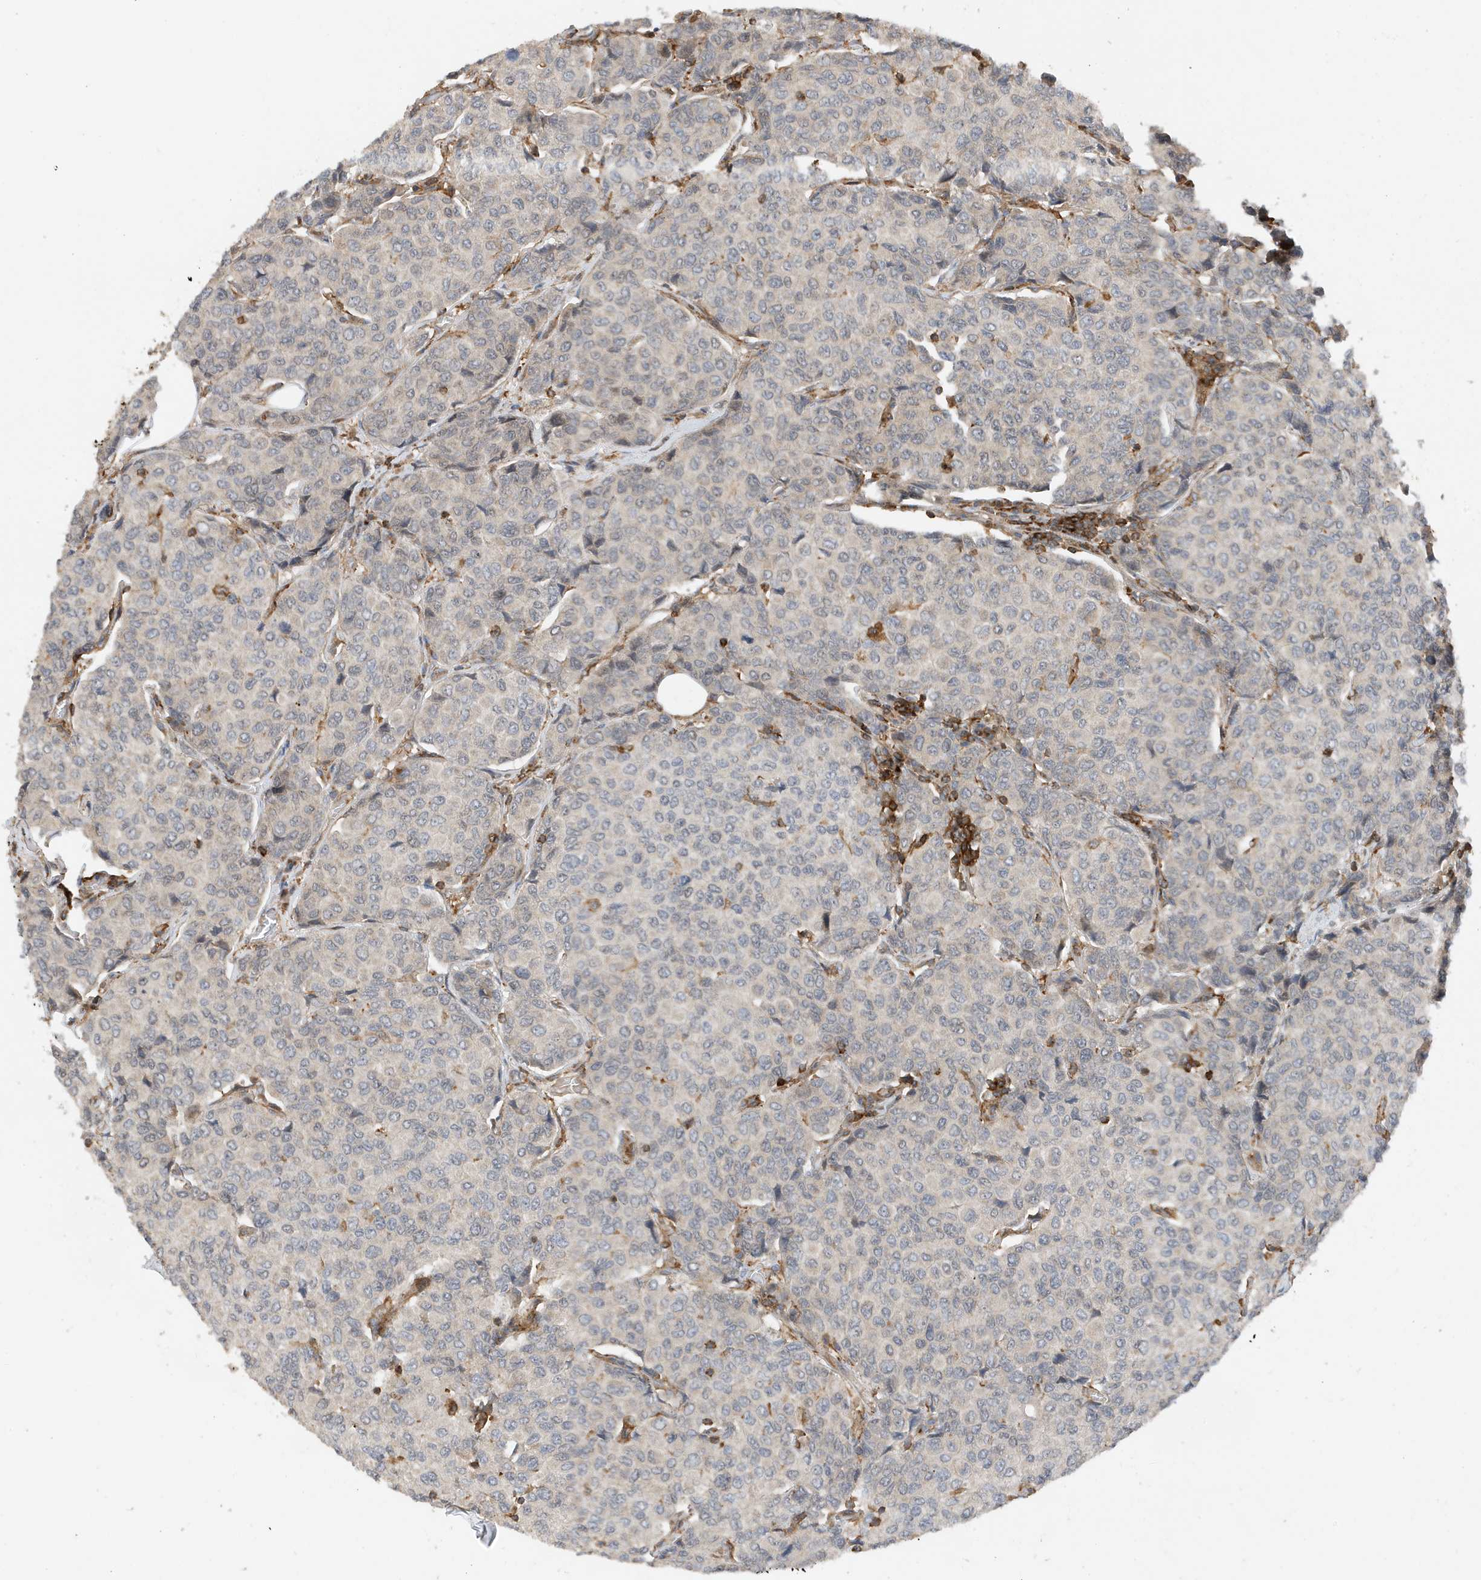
{"staining": {"intensity": "weak", "quantity": "<25%", "location": "cytoplasmic/membranous"}, "tissue": "breast cancer", "cell_type": "Tumor cells", "image_type": "cancer", "snomed": [{"axis": "morphology", "description": "Duct carcinoma"}, {"axis": "topography", "description": "Breast"}], "caption": "The immunohistochemistry (IHC) photomicrograph has no significant staining in tumor cells of breast cancer (intraductal carcinoma) tissue.", "gene": "TATDN3", "patient": {"sex": "female", "age": 55}}